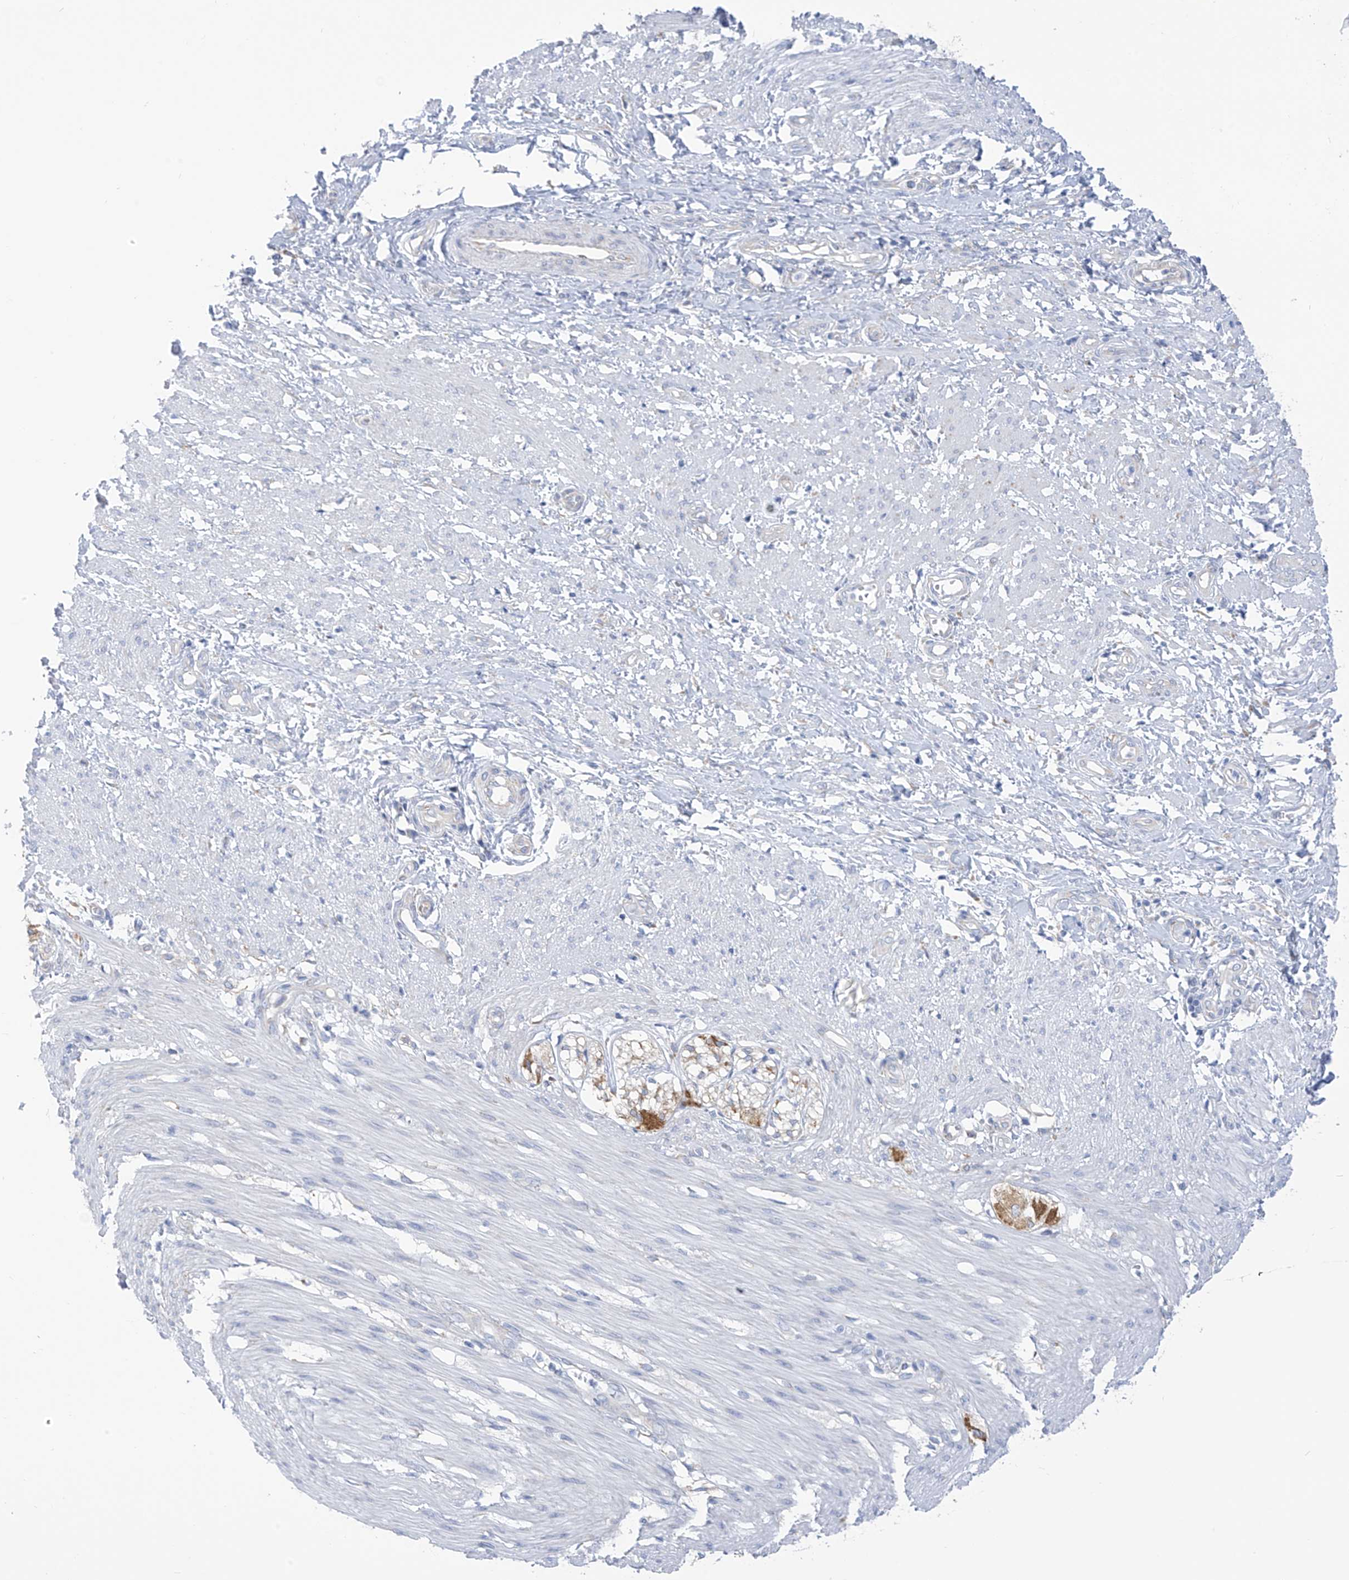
{"staining": {"intensity": "negative", "quantity": "none", "location": "none"}, "tissue": "smooth muscle", "cell_type": "Smooth muscle cells", "image_type": "normal", "snomed": [{"axis": "morphology", "description": "Normal tissue, NOS"}, {"axis": "morphology", "description": "Adenocarcinoma, NOS"}, {"axis": "topography", "description": "Colon"}, {"axis": "topography", "description": "Peripheral nerve tissue"}], "caption": "The photomicrograph exhibits no significant staining in smooth muscle cells of smooth muscle. Brightfield microscopy of immunohistochemistry (IHC) stained with DAB (3,3'-diaminobenzidine) (brown) and hematoxylin (blue), captured at high magnification.", "gene": "RCN2", "patient": {"sex": "male", "age": 14}}